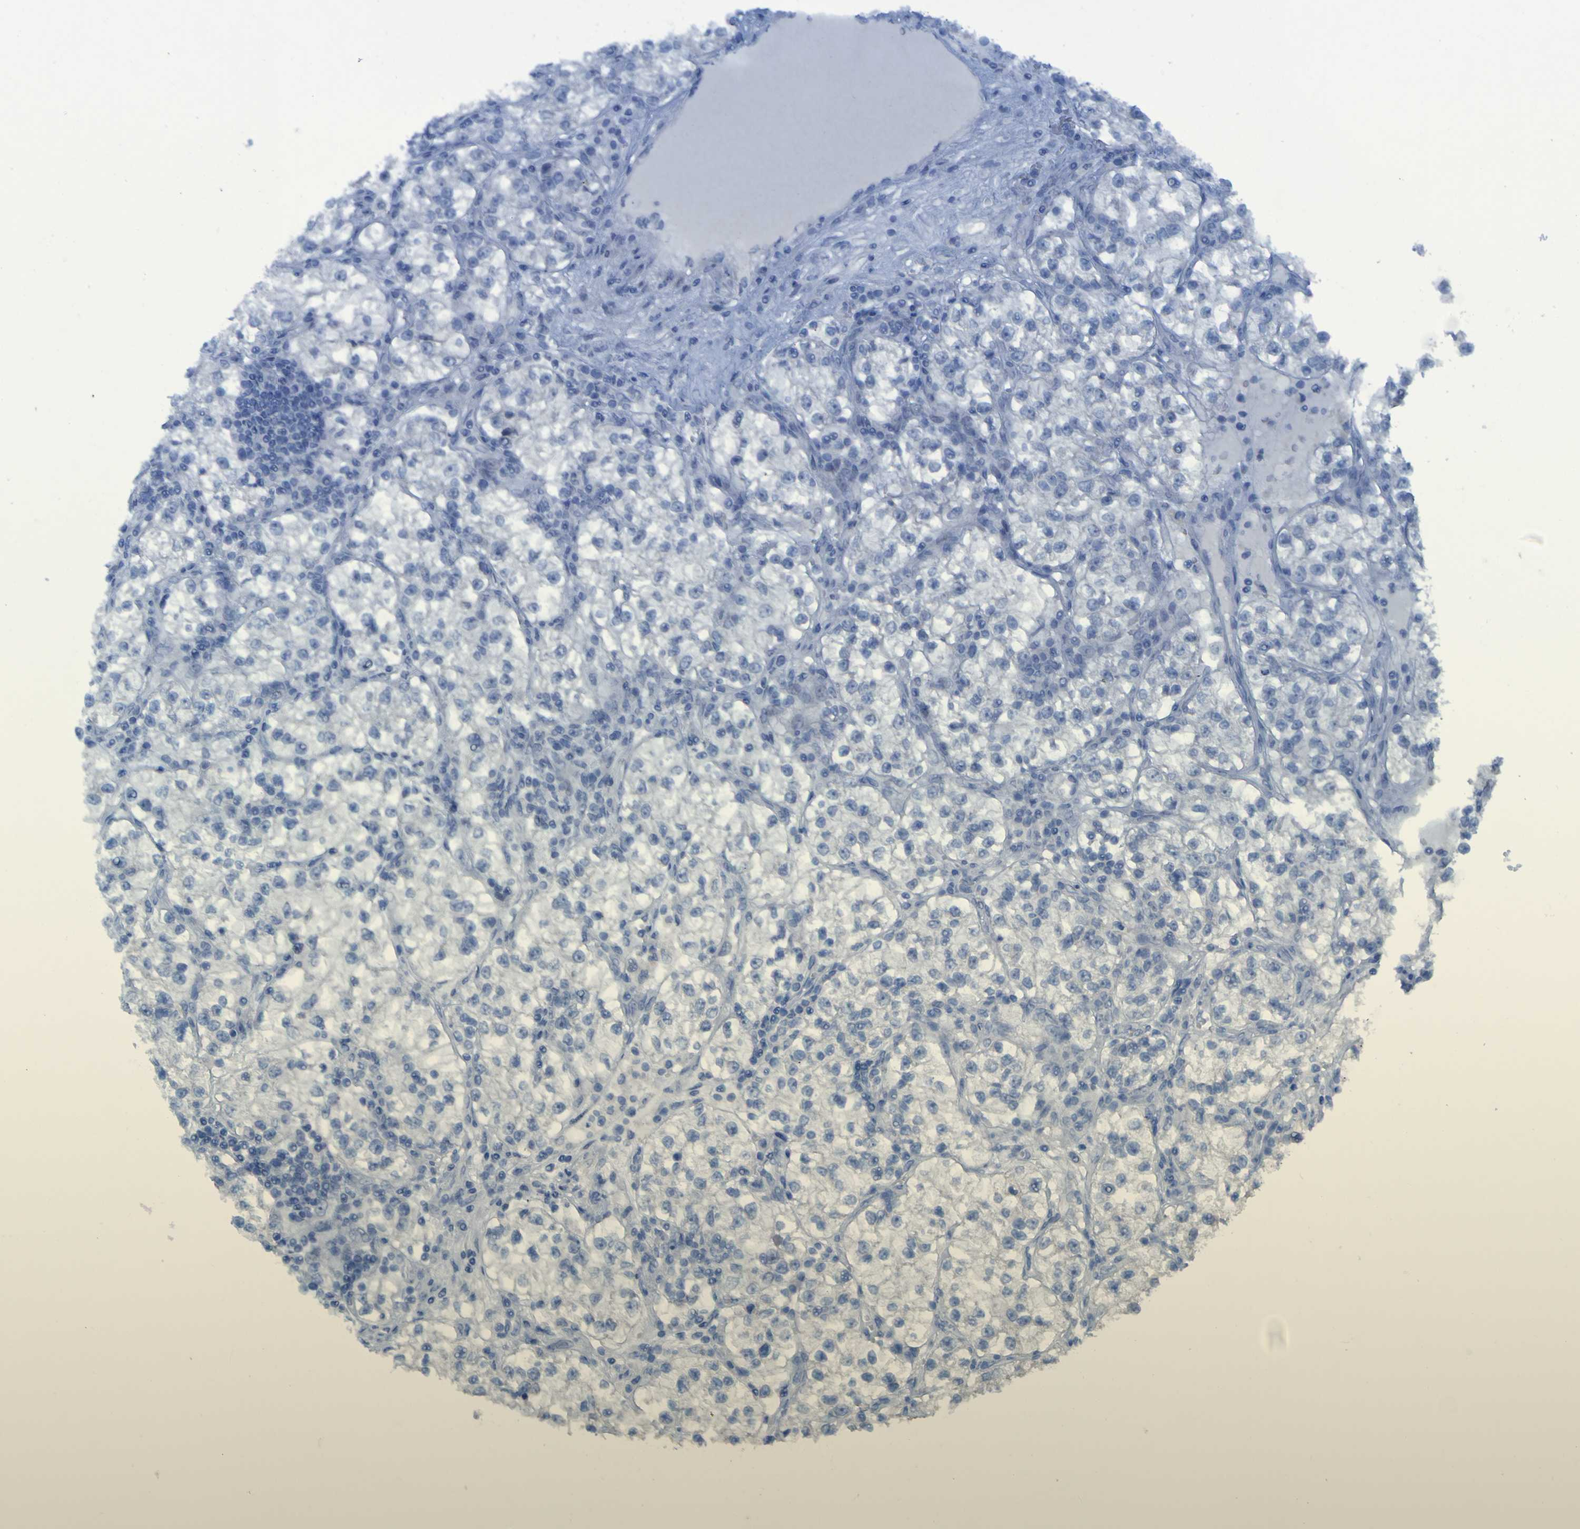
{"staining": {"intensity": "negative", "quantity": "none", "location": "none"}, "tissue": "renal cancer", "cell_type": "Tumor cells", "image_type": "cancer", "snomed": [{"axis": "morphology", "description": "Adenocarcinoma, NOS"}, {"axis": "topography", "description": "Kidney"}], "caption": "This is a photomicrograph of immunohistochemistry (IHC) staining of renal cancer, which shows no positivity in tumor cells. Brightfield microscopy of IHC stained with DAB (brown) and hematoxylin (blue), captured at high magnification.", "gene": "CLDN18", "patient": {"sex": "female", "age": 57}}